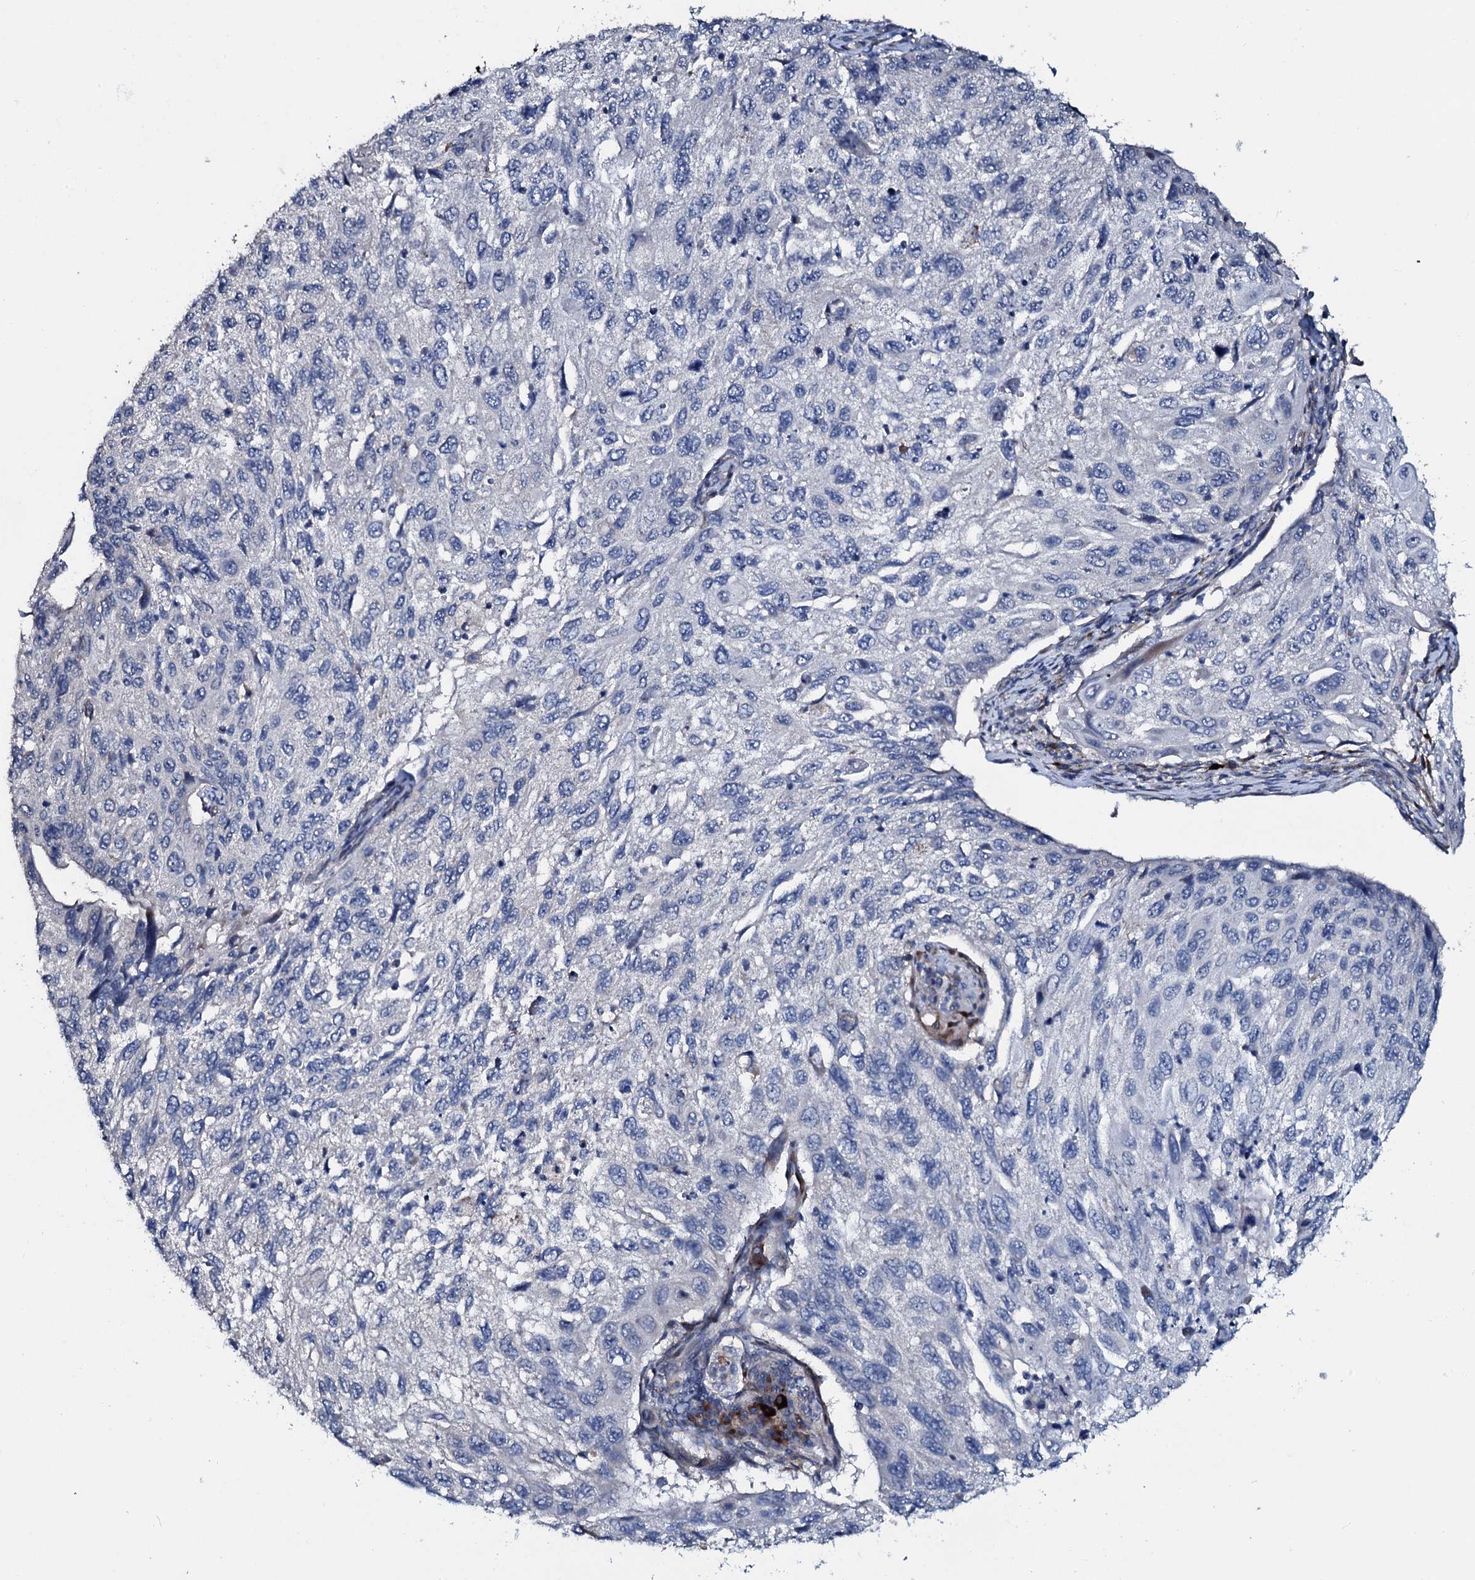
{"staining": {"intensity": "negative", "quantity": "none", "location": "none"}, "tissue": "cervical cancer", "cell_type": "Tumor cells", "image_type": "cancer", "snomed": [{"axis": "morphology", "description": "Squamous cell carcinoma, NOS"}, {"axis": "topography", "description": "Cervix"}], "caption": "The immunohistochemistry (IHC) micrograph has no significant positivity in tumor cells of squamous cell carcinoma (cervical) tissue. (Stains: DAB IHC with hematoxylin counter stain, Microscopy: brightfield microscopy at high magnification).", "gene": "IL12B", "patient": {"sex": "female", "age": 70}}